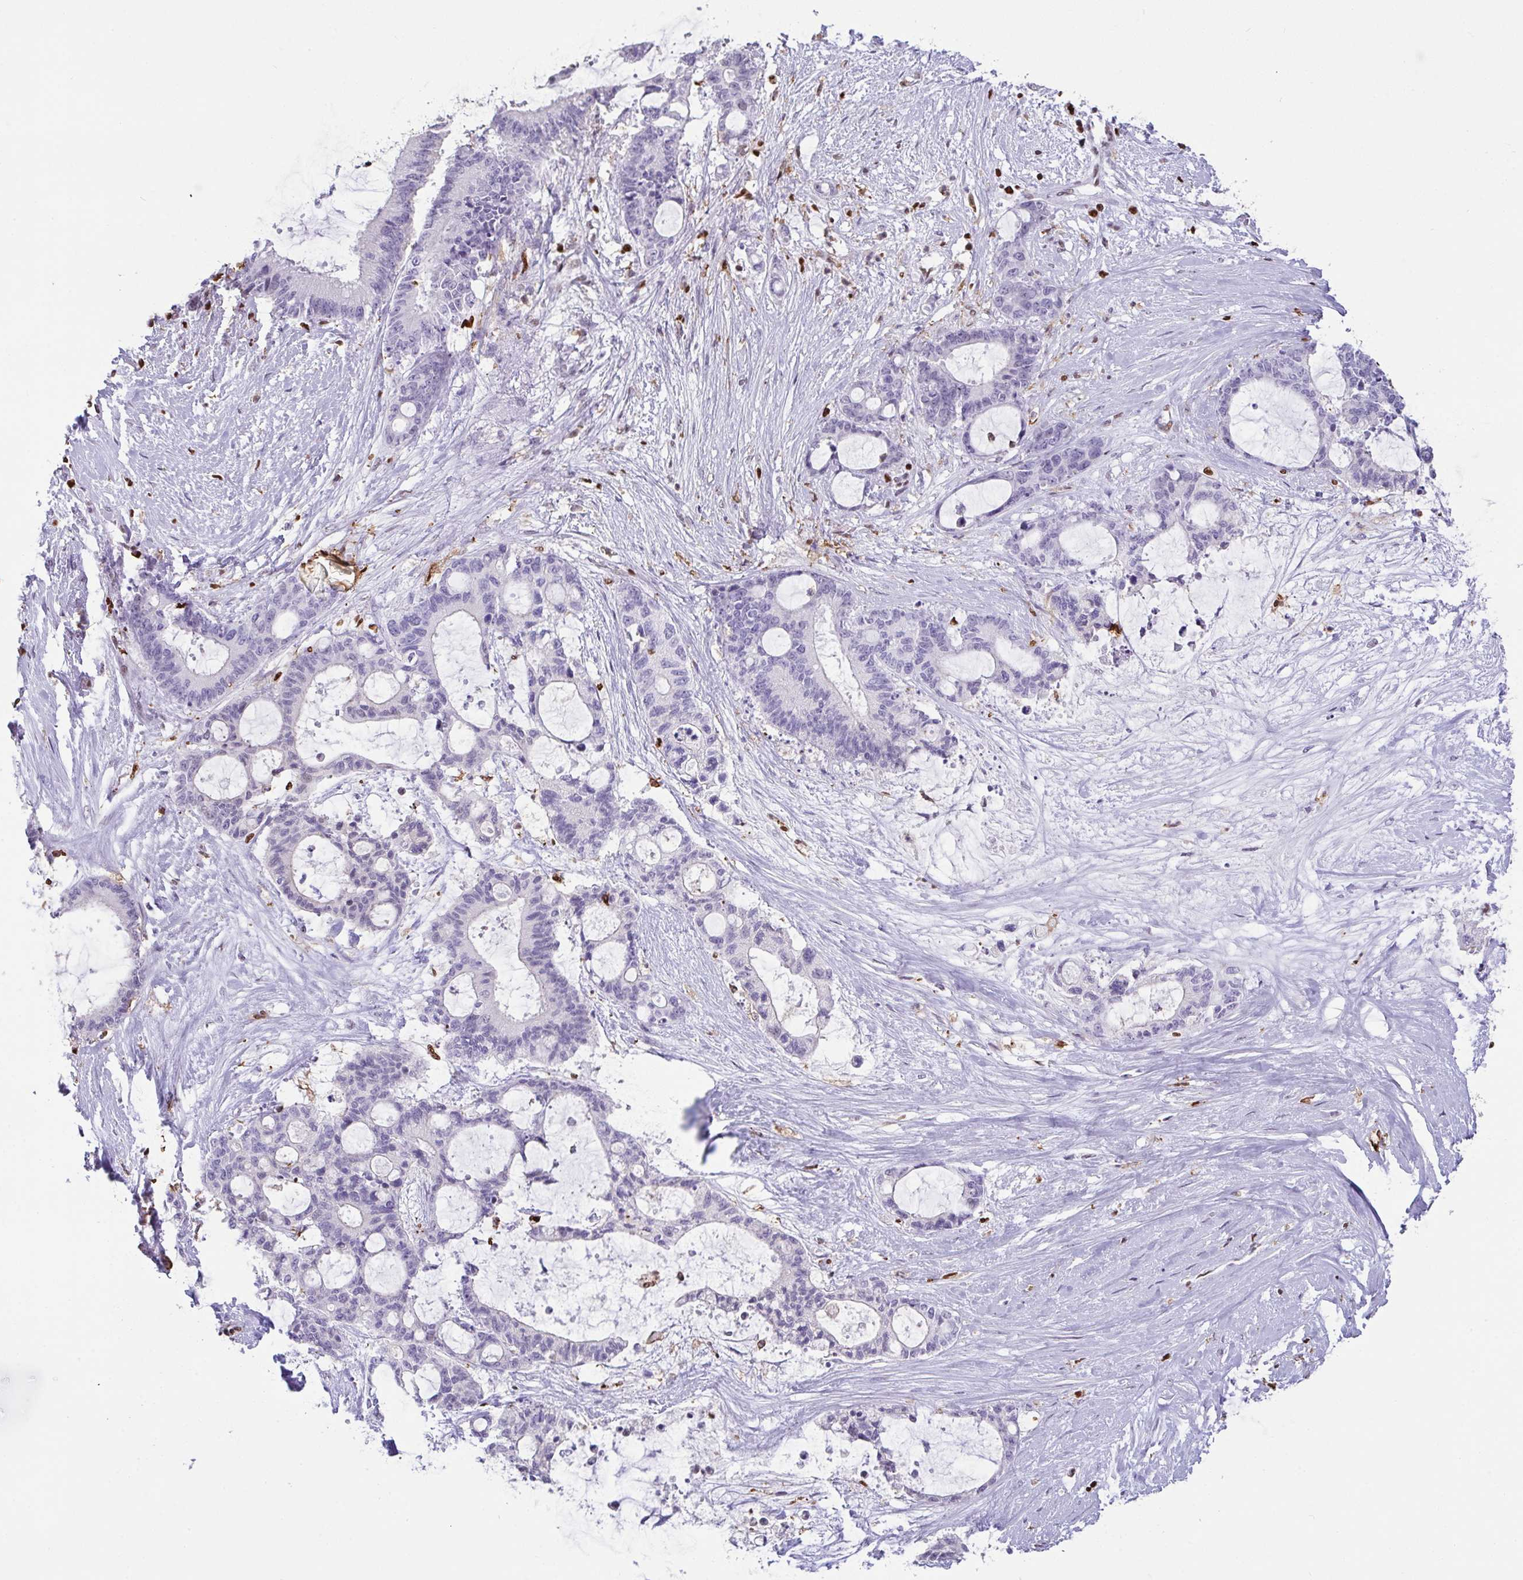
{"staining": {"intensity": "negative", "quantity": "none", "location": "none"}, "tissue": "liver cancer", "cell_type": "Tumor cells", "image_type": "cancer", "snomed": [{"axis": "morphology", "description": "Normal tissue, NOS"}, {"axis": "morphology", "description": "Cholangiocarcinoma"}, {"axis": "topography", "description": "Liver"}, {"axis": "topography", "description": "Peripheral nerve tissue"}], "caption": "Tumor cells show no significant positivity in liver cholangiocarcinoma.", "gene": "BTBD10", "patient": {"sex": "female", "age": 73}}